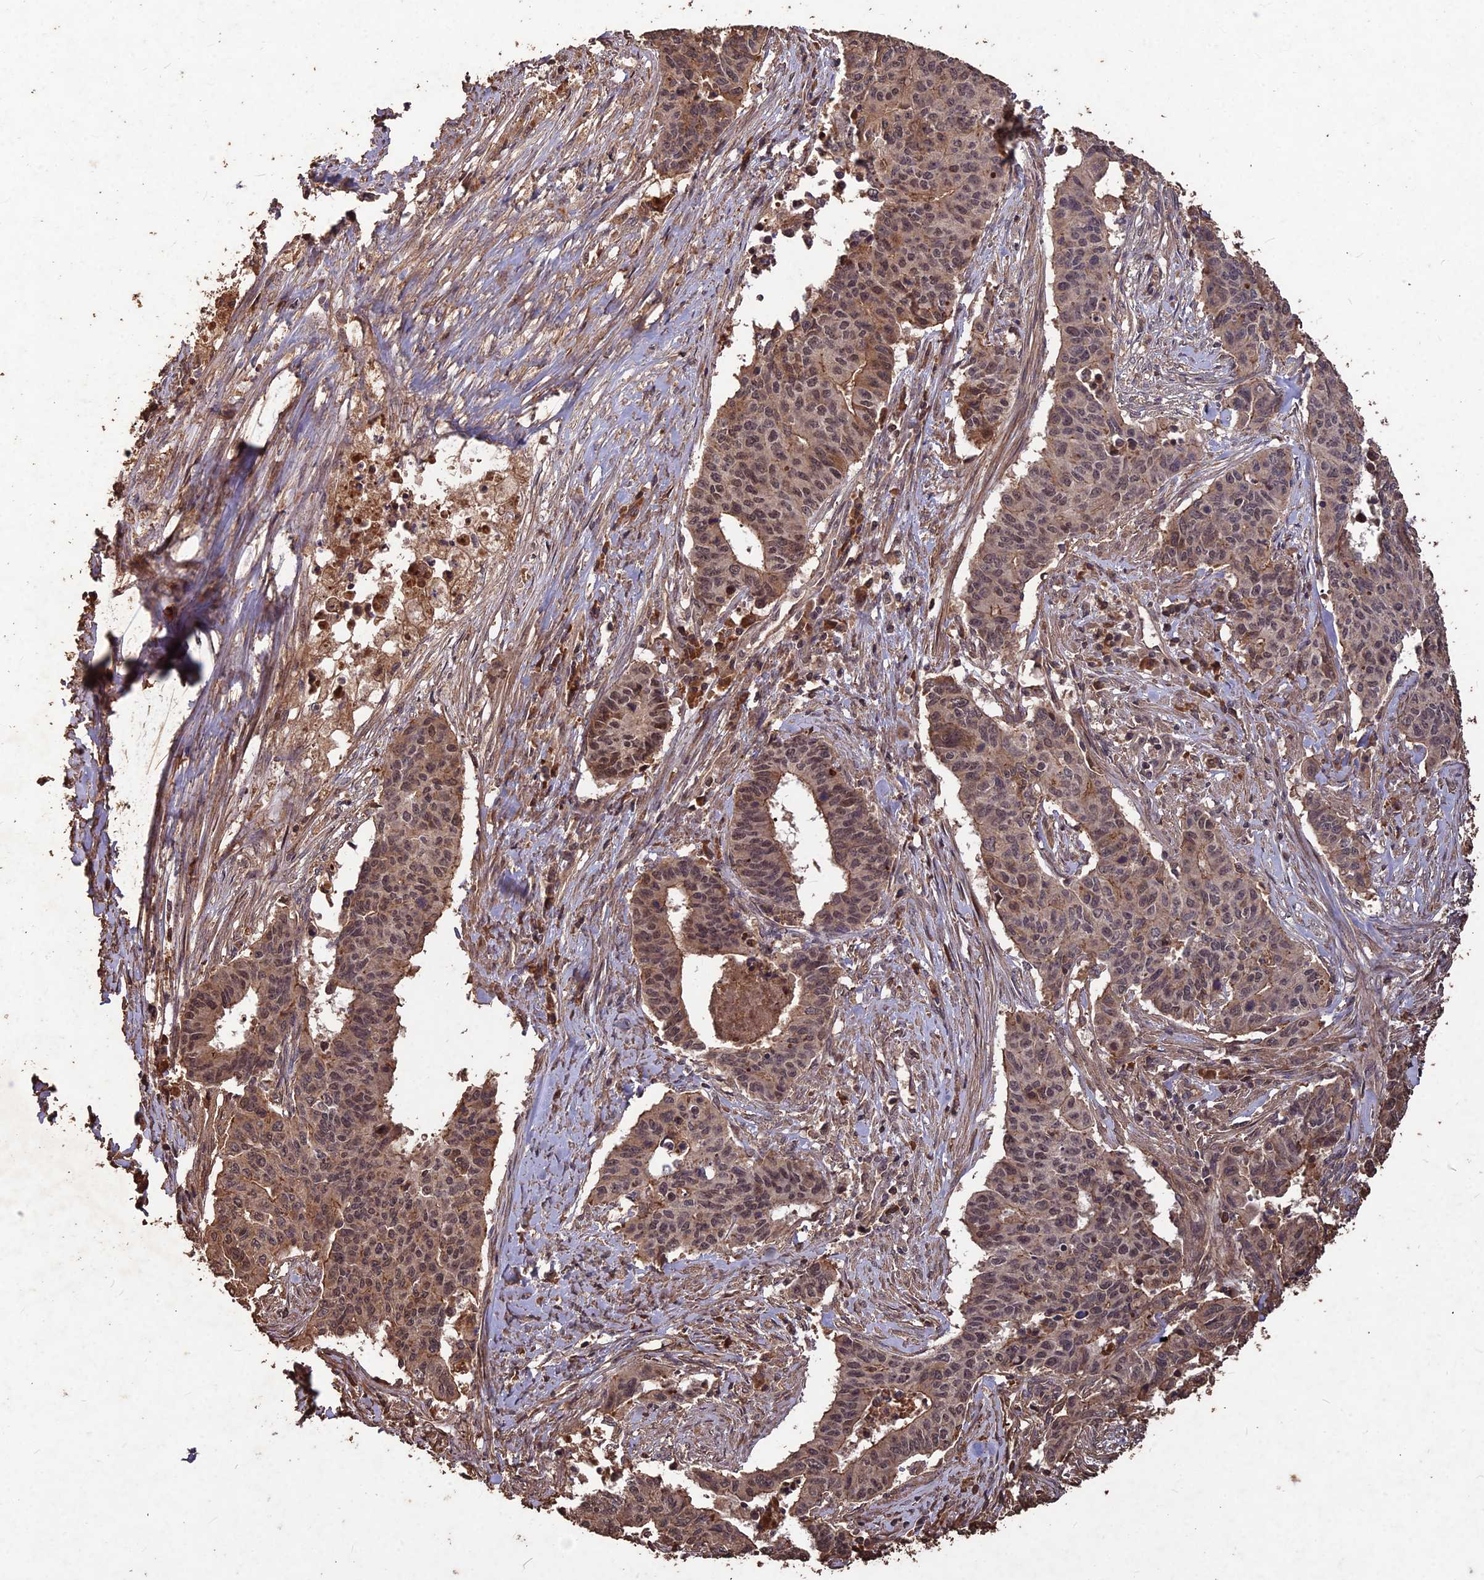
{"staining": {"intensity": "moderate", "quantity": ">75%", "location": "cytoplasmic/membranous,nuclear"}, "tissue": "endometrial cancer", "cell_type": "Tumor cells", "image_type": "cancer", "snomed": [{"axis": "morphology", "description": "Adenocarcinoma, NOS"}, {"axis": "topography", "description": "Endometrium"}], "caption": "Human endometrial cancer (adenocarcinoma) stained with a brown dye shows moderate cytoplasmic/membranous and nuclear positive positivity in about >75% of tumor cells.", "gene": "SYMPK", "patient": {"sex": "female", "age": 59}}